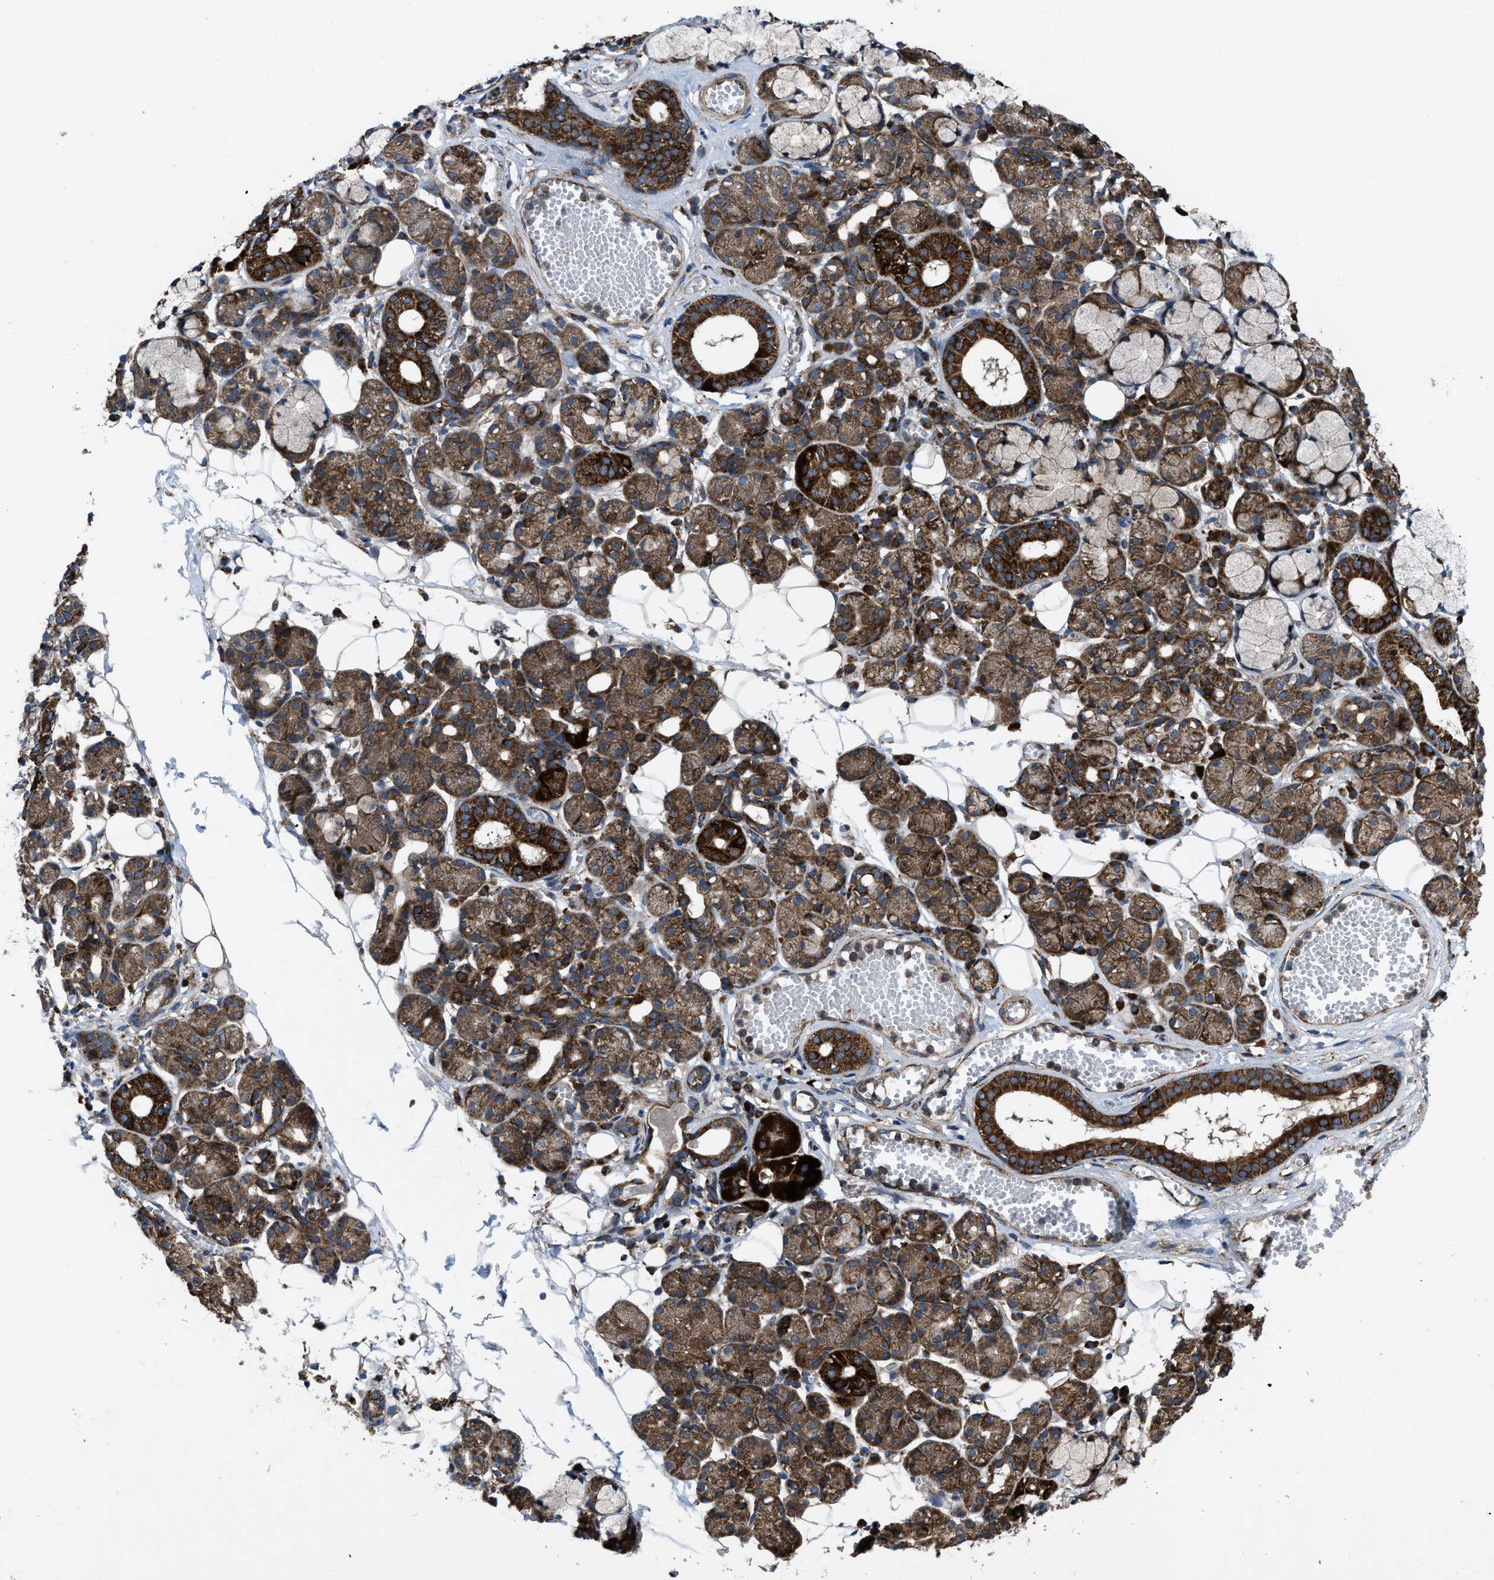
{"staining": {"intensity": "strong", "quantity": ">75%", "location": "cytoplasmic/membranous"}, "tissue": "salivary gland", "cell_type": "Glandular cells", "image_type": "normal", "snomed": [{"axis": "morphology", "description": "Normal tissue, NOS"}, {"axis": "topography", "description": "Salivary gland"}], "caption": "A high-resolution histopathology image shows immunohistochemistry (IHC) staining of unremarkable salivary gland, which displays strong cytoplasmic/membranous staining in about >75% of glandular cells.", "gene": "PER3", "patient": {"sex": "male", "age": 63}}